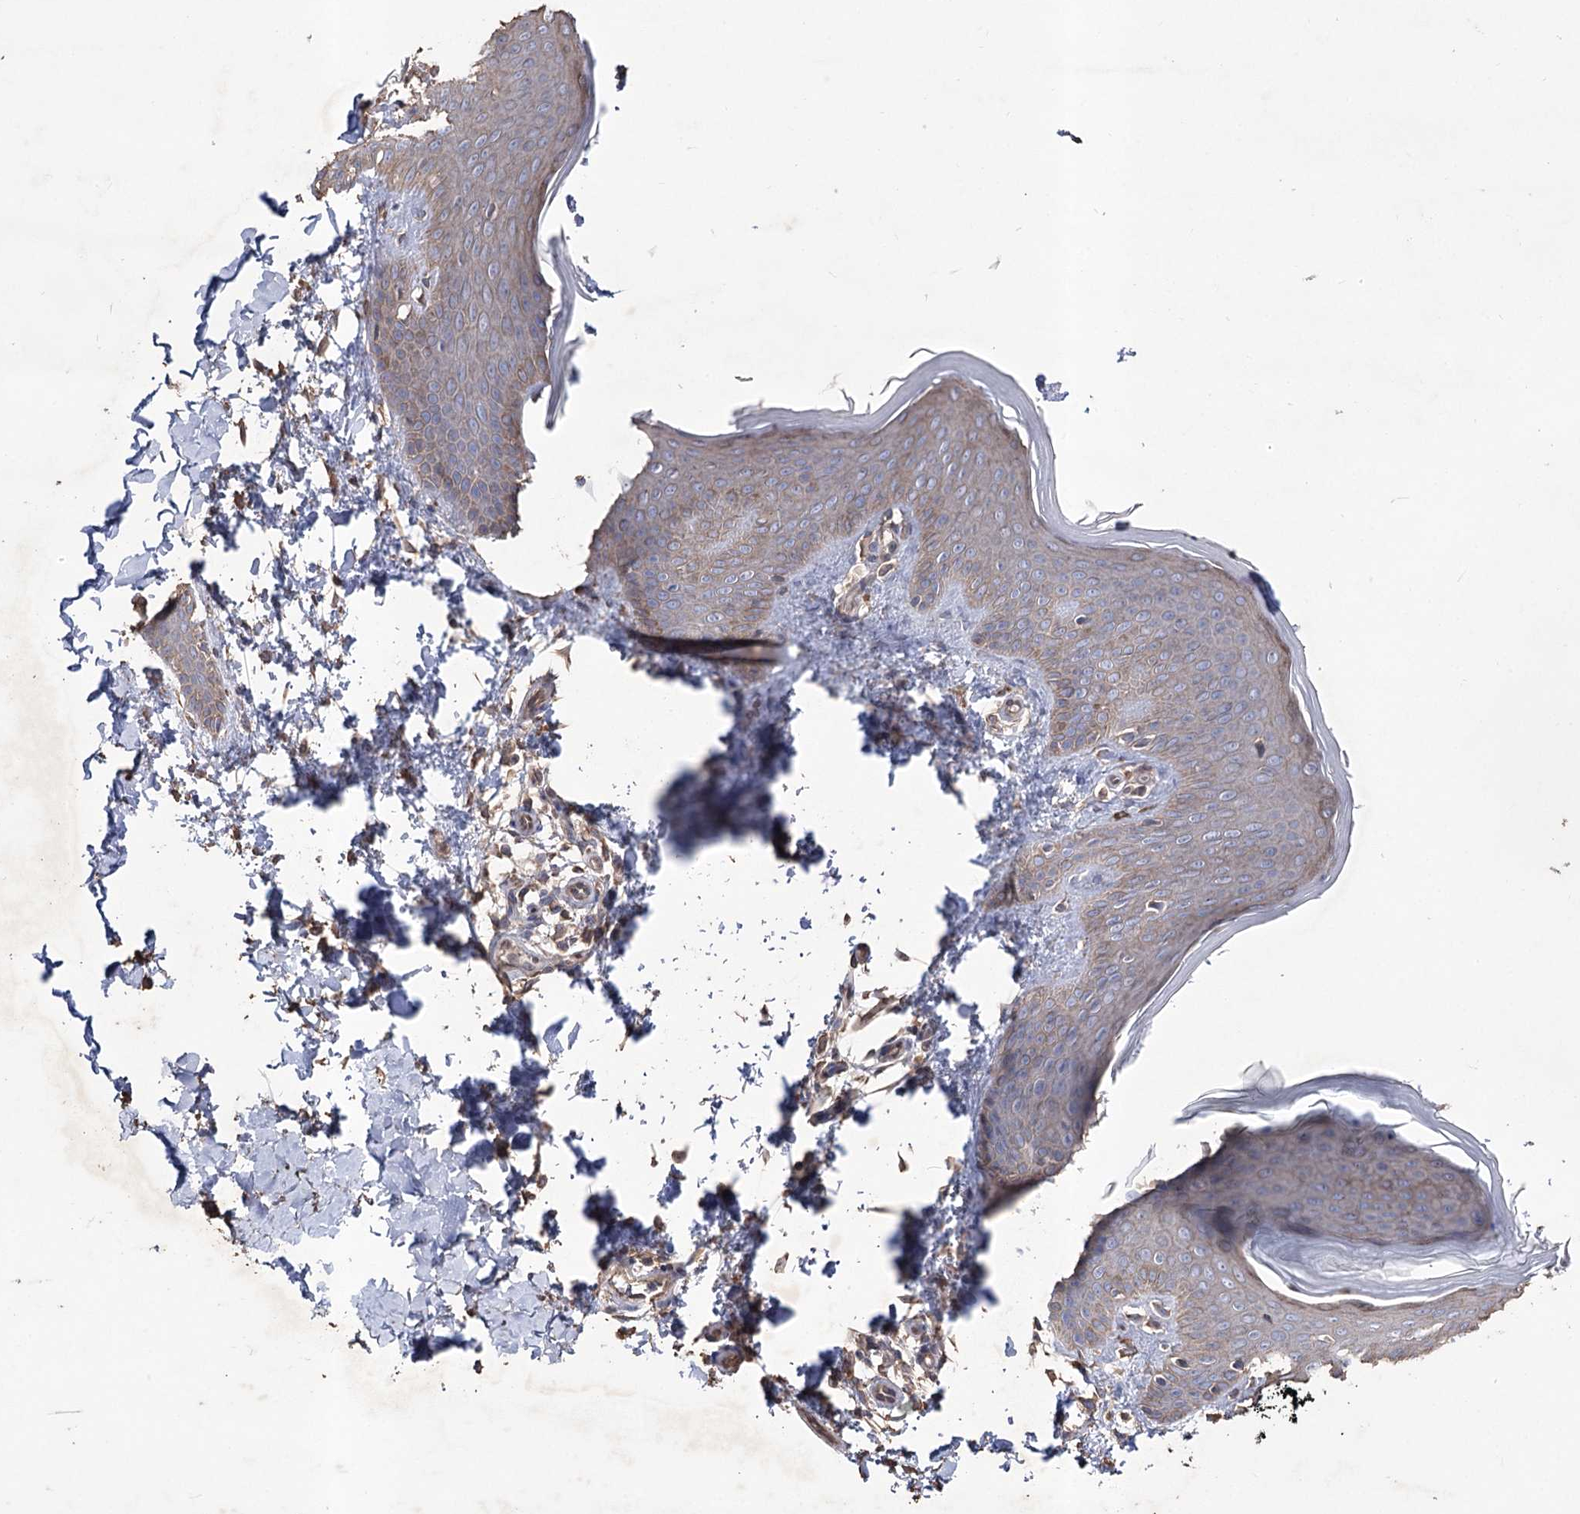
{"staining": {"intensity": "weak", "quantity": "25%-75%", "location": "cytoplasmic/membranous"}, "tissue": "skin", "cell_type": "Fibroblasts", "image_type": "normal", "snomed": [{"axis": "morphology", "description": "Normal tissue, NOS"}, {"axis": "topography", "description": "Skin"}], "caption": "Protein expression analysis of normal human skin reveals weak cytoplasmic/membranous expression in about 25%-75% of fibroblasts.", "gene": "FAM13B", "patient": {"sex": "male", "age": 36}}